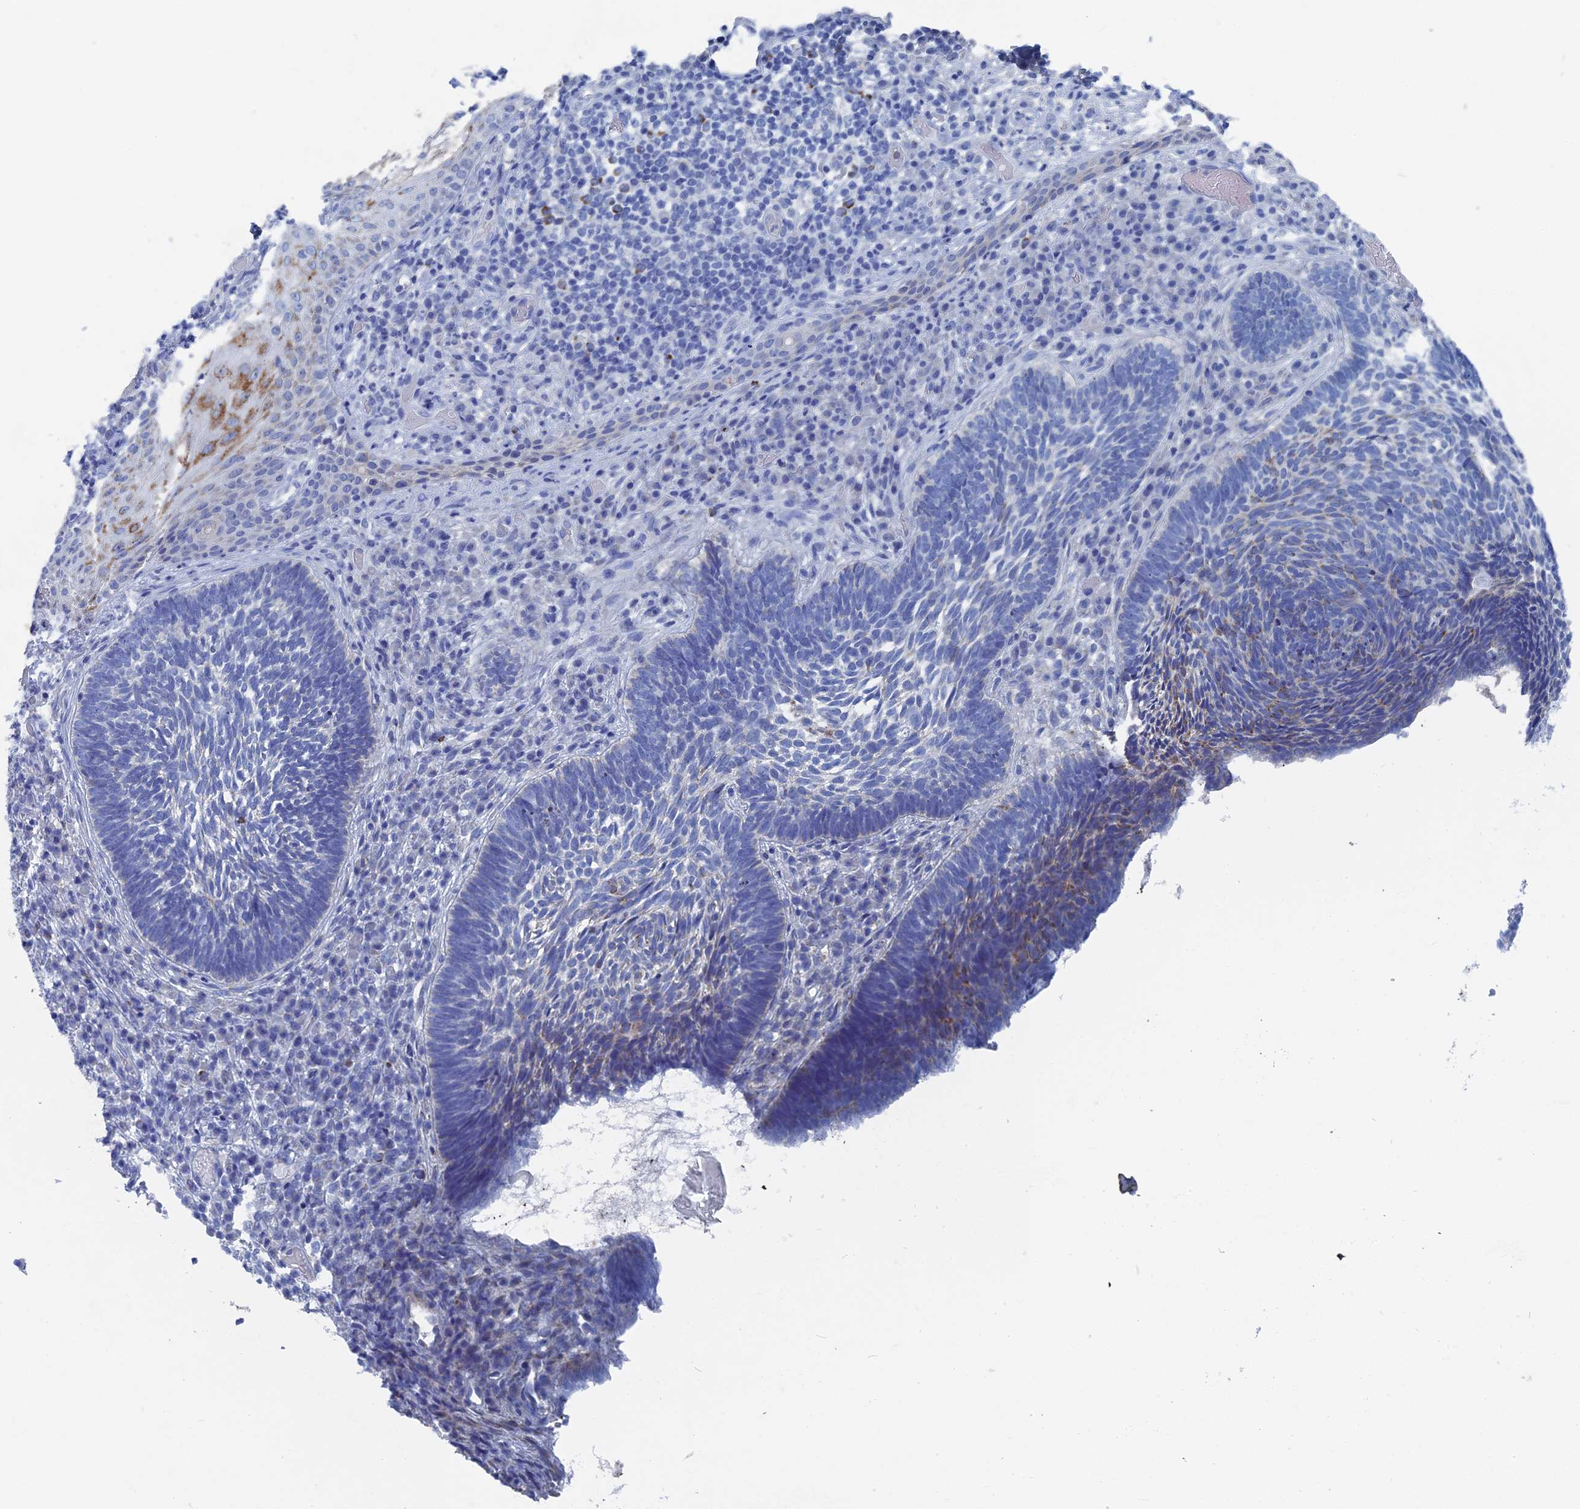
{"staining": {"intensity": "weak", "quantity": "<25%", "location": "cytoplasmic/membranous"}, "tissue": "skin cancer", "cell_type": "Tumor cells", "image_type": "cancer", "snomed": [{"axis": "morphology", "description": "Basal cell carcinoma"}, {"axis": "topography", "description": "Skin"}], "caption": "Tumor cells show no significant protein positivity in skin basal cell carcinoma. The staining was performed using DAB to visualize the protein expression in brown, while the nuclei were stained in blue with hematoxylin (Magnification: 20x).", "gene": "HIGD1A", "patient": {"sex": "male", "age": 88}}